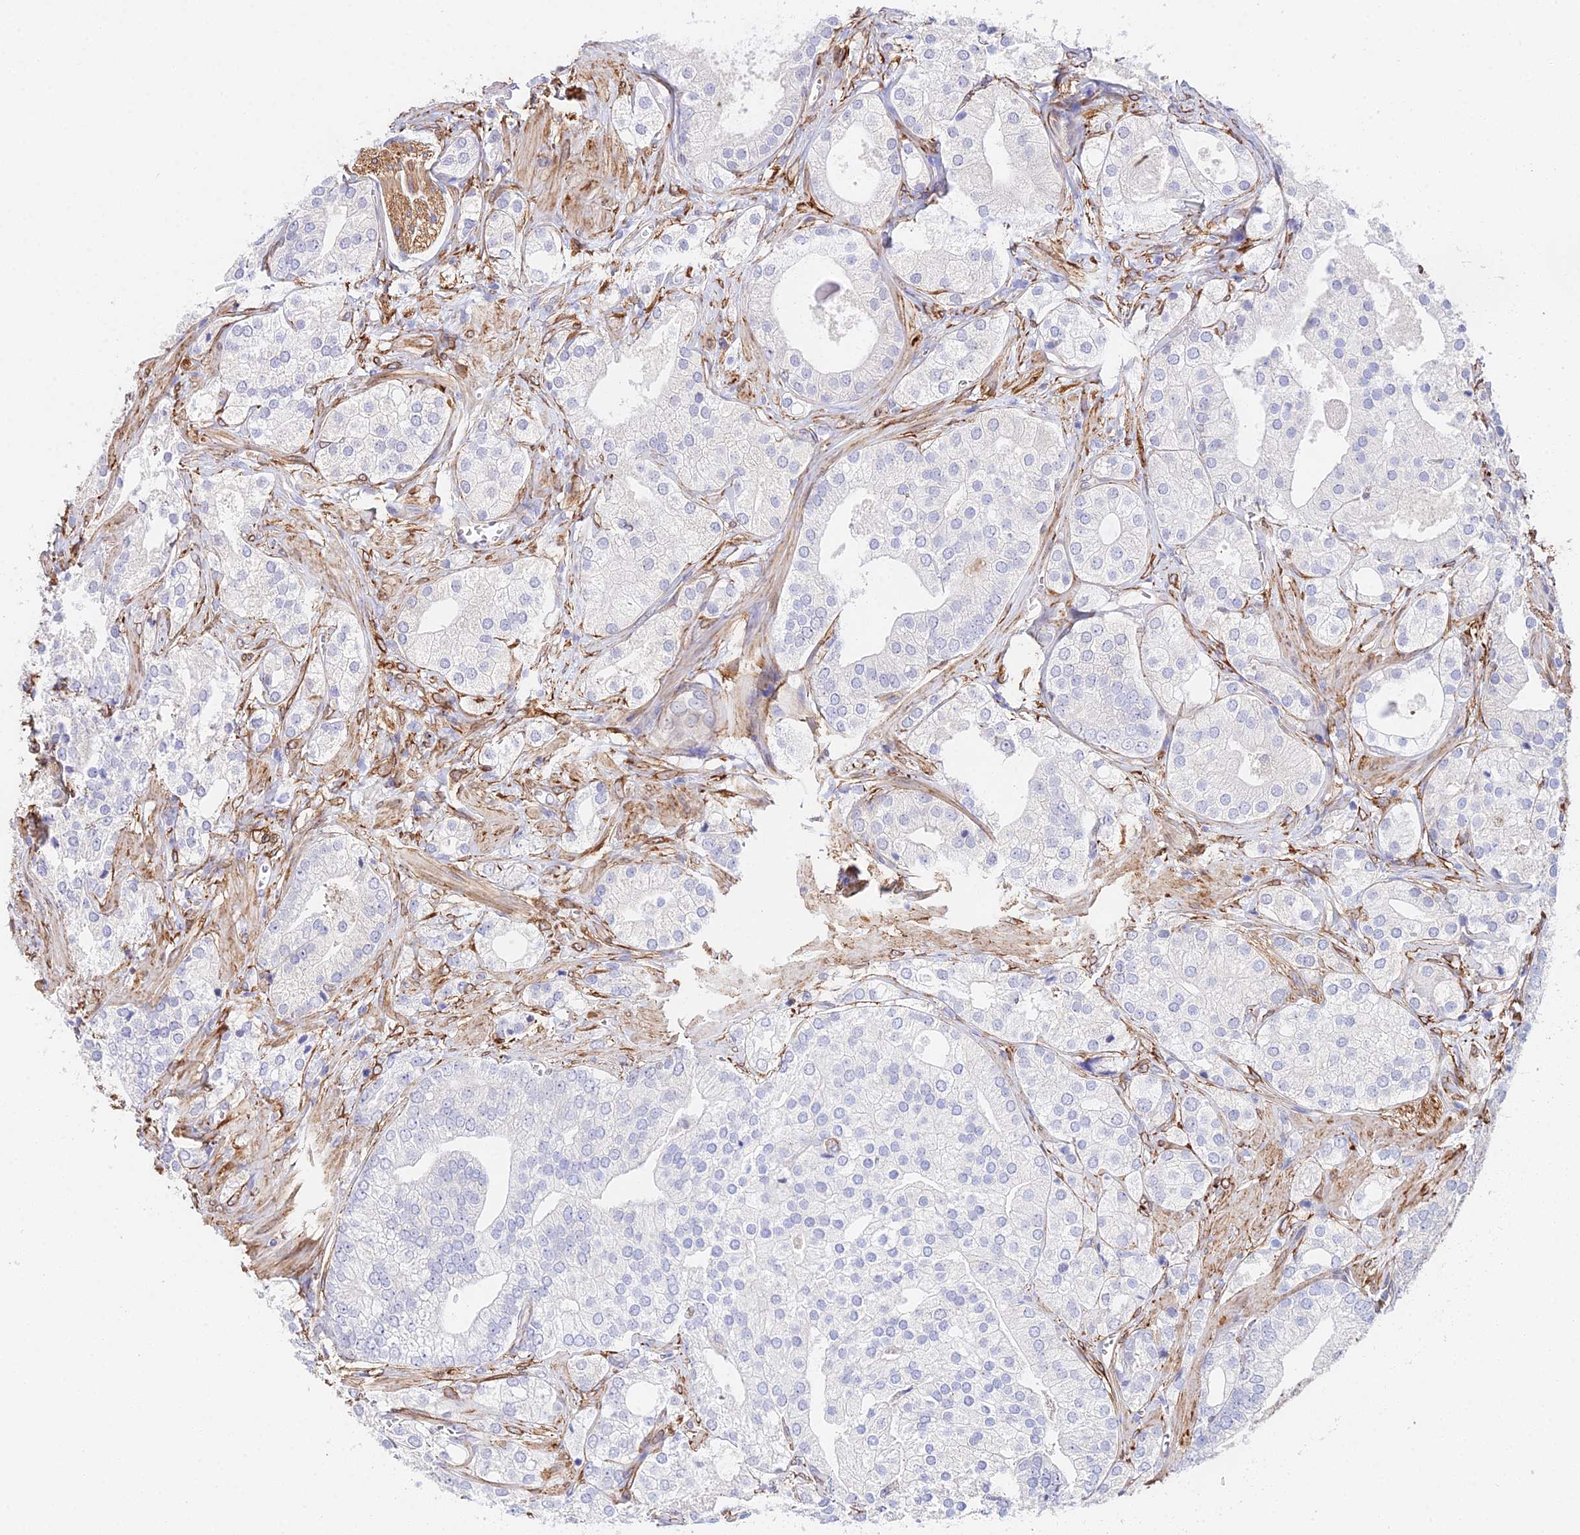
{"staining": {"intensity": "negative", "quantity": "none", "location": "none"}, "tissue": "prostate cancer", "cell_type": "Tumor cells", "image_type": "cancer", "snomed": [{"axis": "morphology", "description": "Adenocarcinoma, High grade"}, {"axis": "topography", "description": "Prostate"}], "caption": "Immunohistochemistry (IHC) micrograph of human prostate high-grade adenocarcinoma stained for a protein (brown), which exhibits no expression in tumor cells.", "gene": "MXRA7", "patient": {"sex": "male", "age": 50}}